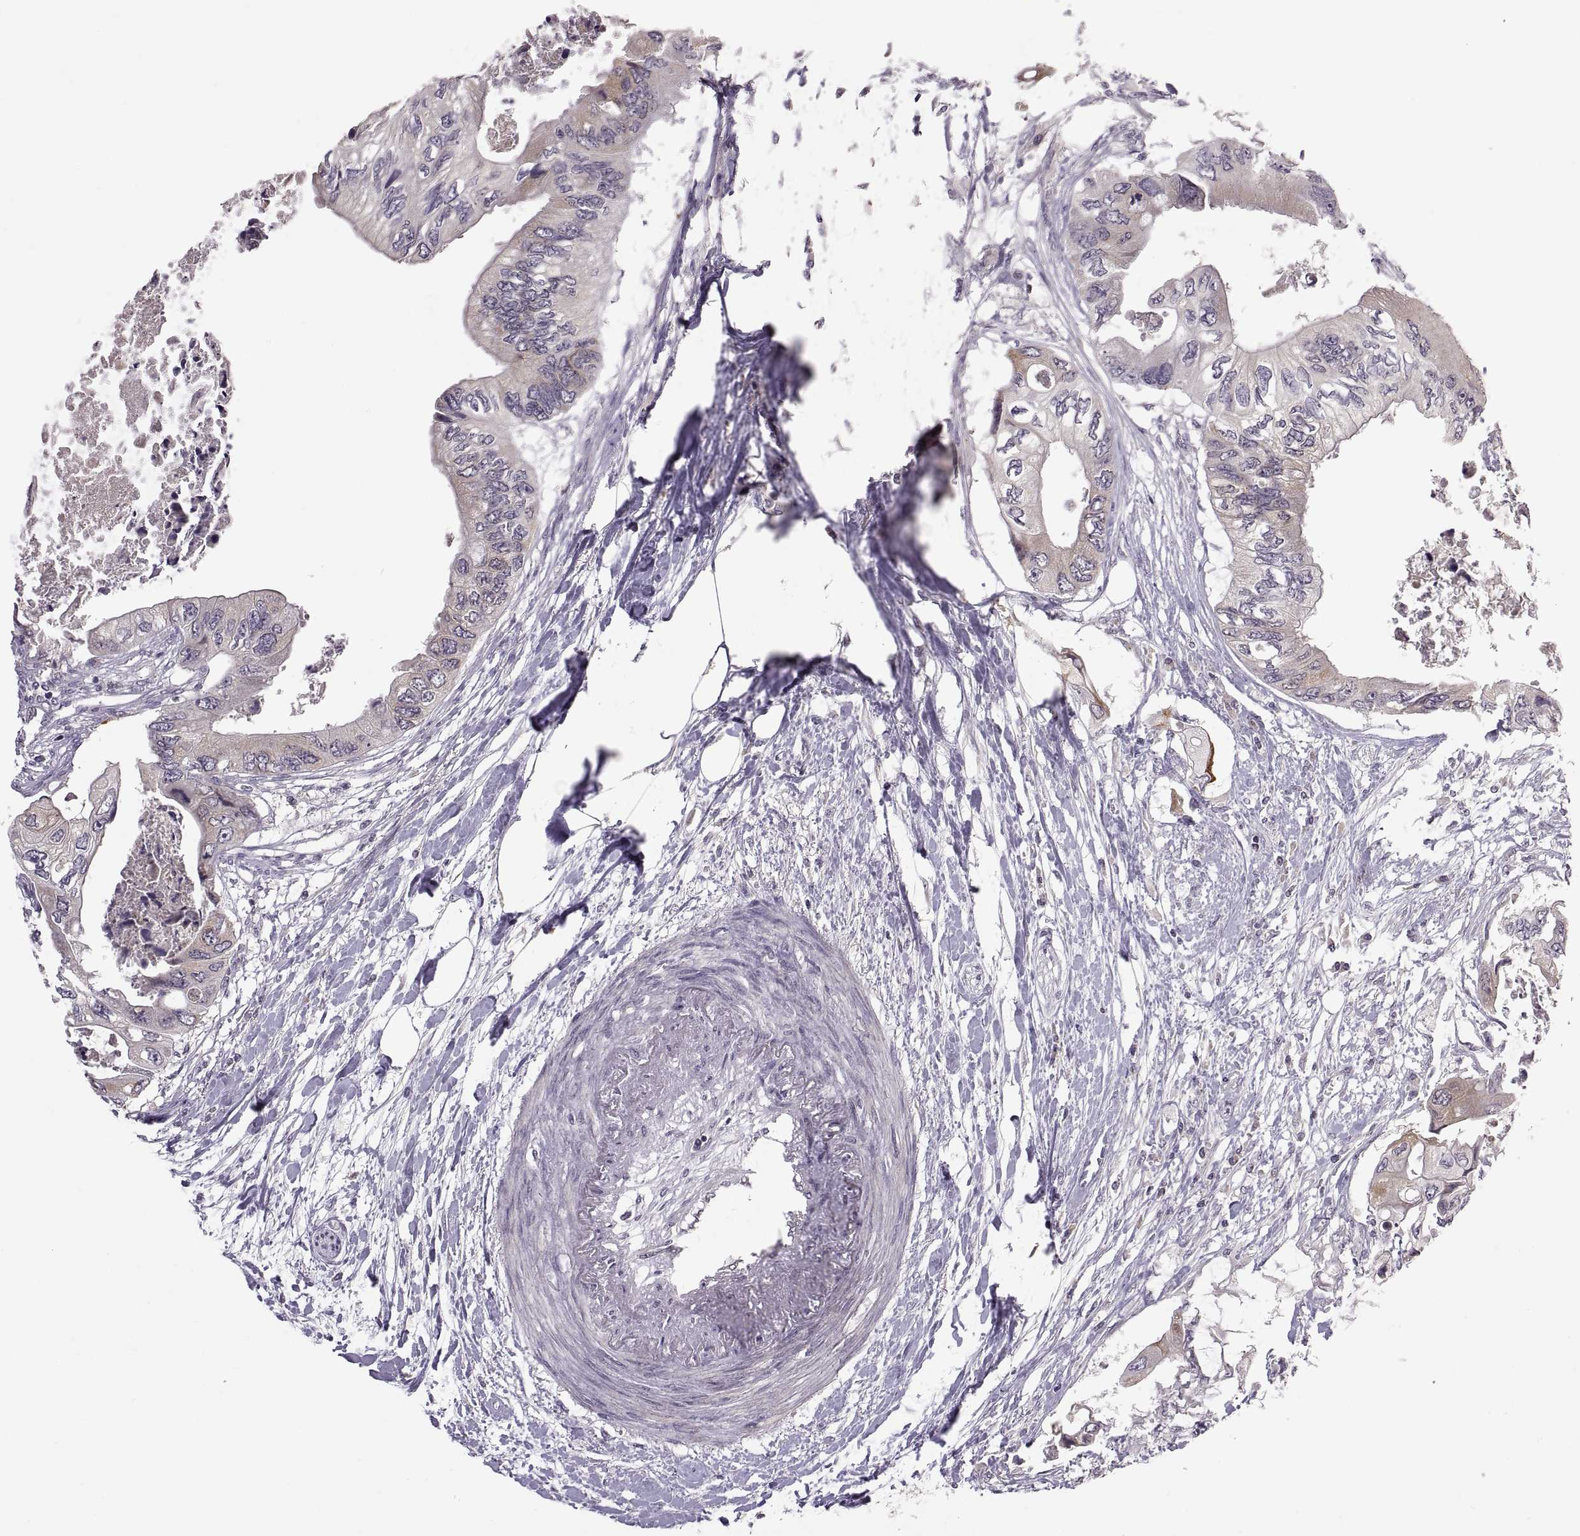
{"staining": {"intensity": "weak", "quantity": "25%-75%", "location": "cytoplasmic/membranous"}, "tissue": "colorectal cancer", "cell_type": "Tumor cells", "image_type": "cancer", "snomed": [{"axis": "morphology", "description": "Adenocarcinoma, NOS"}, {"axis": "topography", "description": "Rectum"}], "caption": "Immunohistochemistry (IHC) of human colorectal cancer (adenocarcinoma) shows low levels of weak cytoplasmic/membranous positivity in about 25%-75% of tumor cells.", "gene": "HMGCR", "patient": {"sex": "male", "age": 63}}